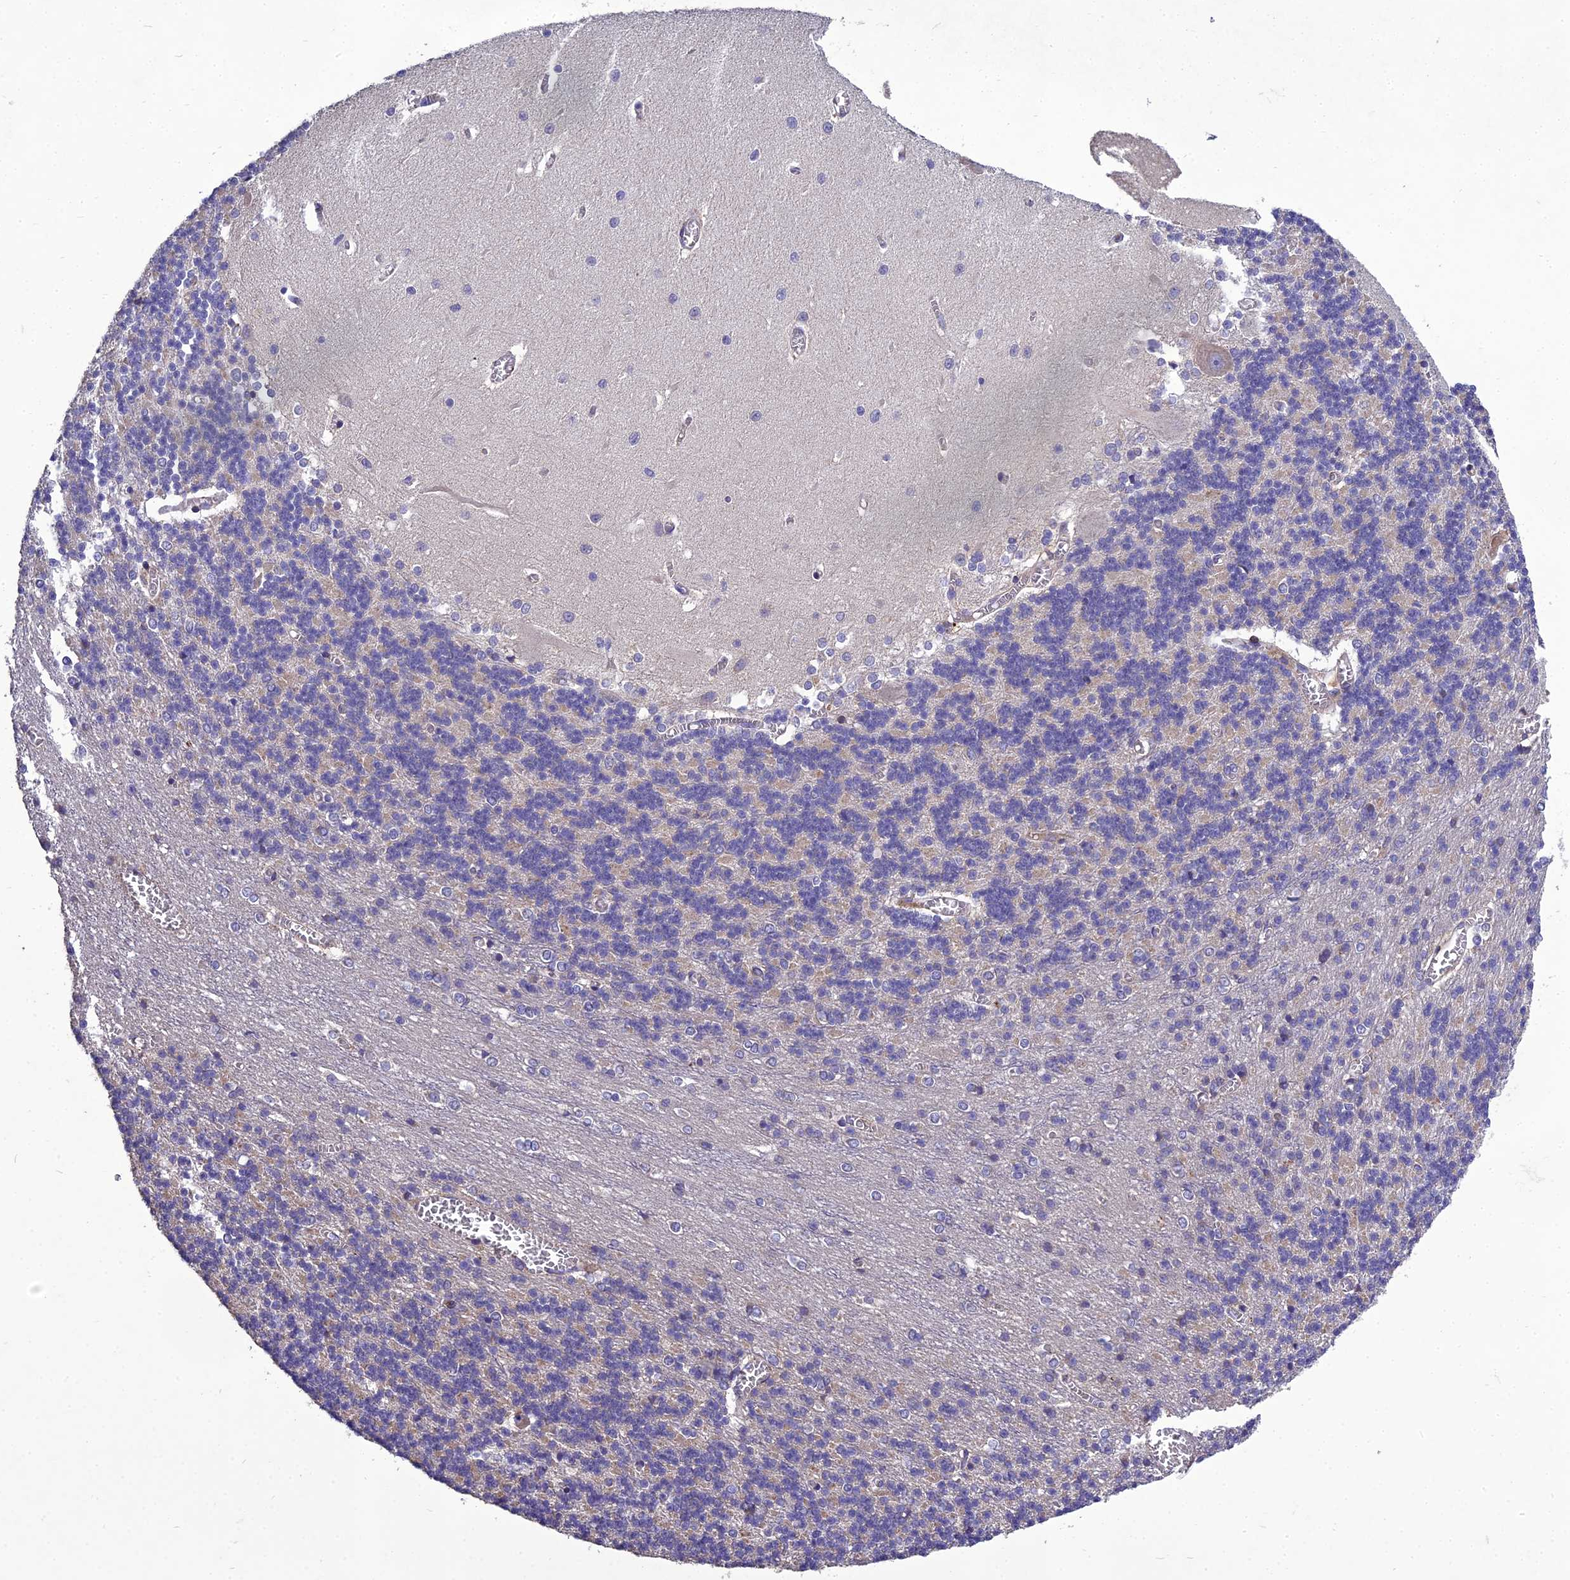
{"staining": {"intensity": "negative", "quantity": "none", "location": "none"}, "tissue": "cerebellum", "cell_type": "Cells in granular layer", "image_type": "normal", "snomed": [{"axis": "morphology", "description": "Normal tissue, NOS"}, {"axis": "topography", "description": "Cerebellum"}], "caption": "The micrograph demonstrates no significant staining in cells in granular layer of cerebellum.", "gene": "ADIPOR2", "patient": {"sex": "male", "age": 37}}